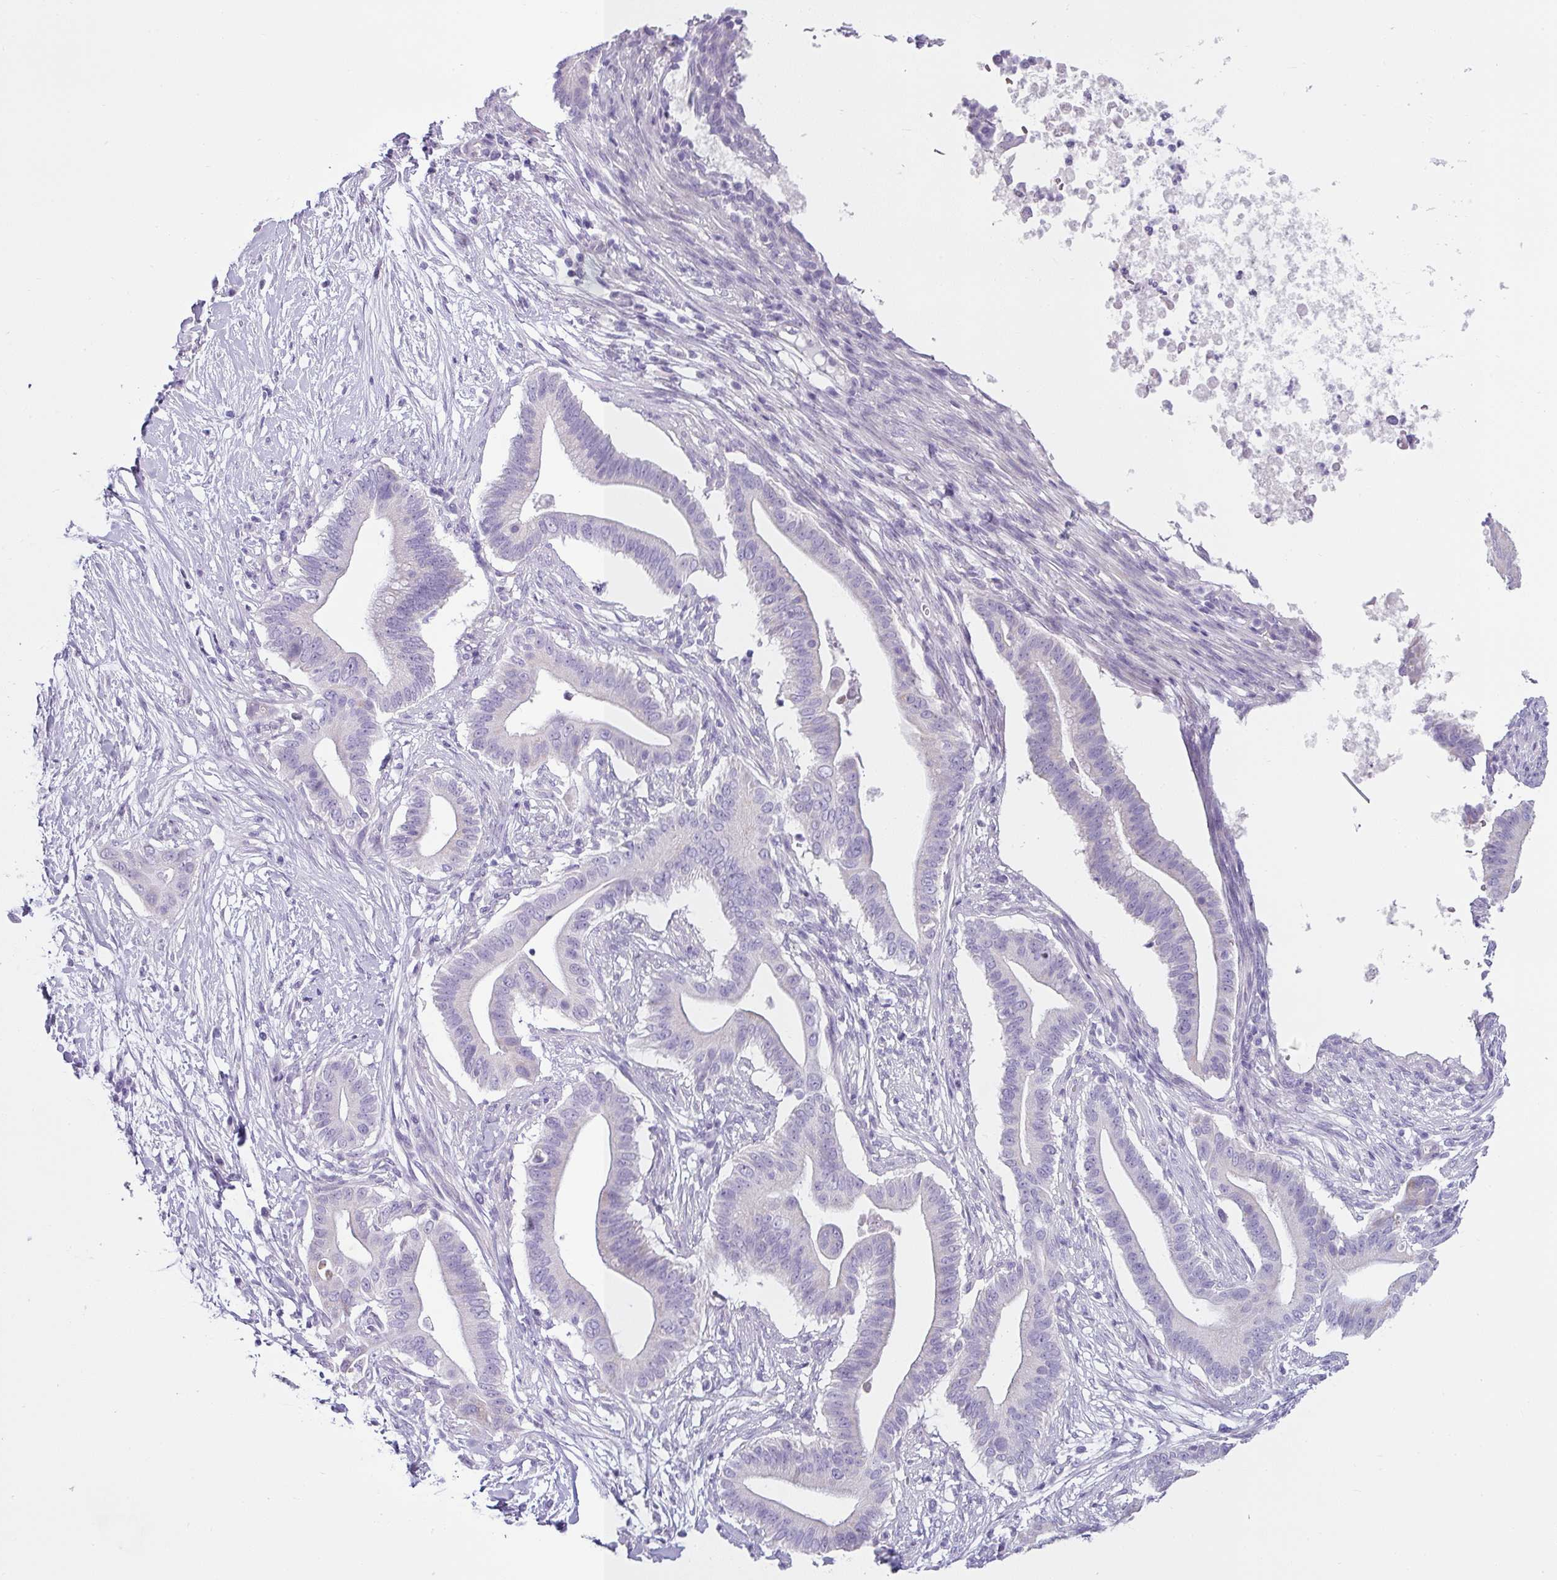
{"staining": {"intensity": "negative", "quantity": "none", "location": "none"}, "tissue": "pancreatic cancer", "cell_type": "Tumor cells", "image_type": "cancer", "snomed": [{"axis": "morphology", "description": "Adenocarcinoma, NOS"}, {"axis": "topography", "description": "Pancreas"}], "caption": "The IHC image has no significant positivity in tumor cells of pancreatic adenocarcinoma tissue.", "gene": "VCY1B", "patient": {"sex": "male", "age": 68}}